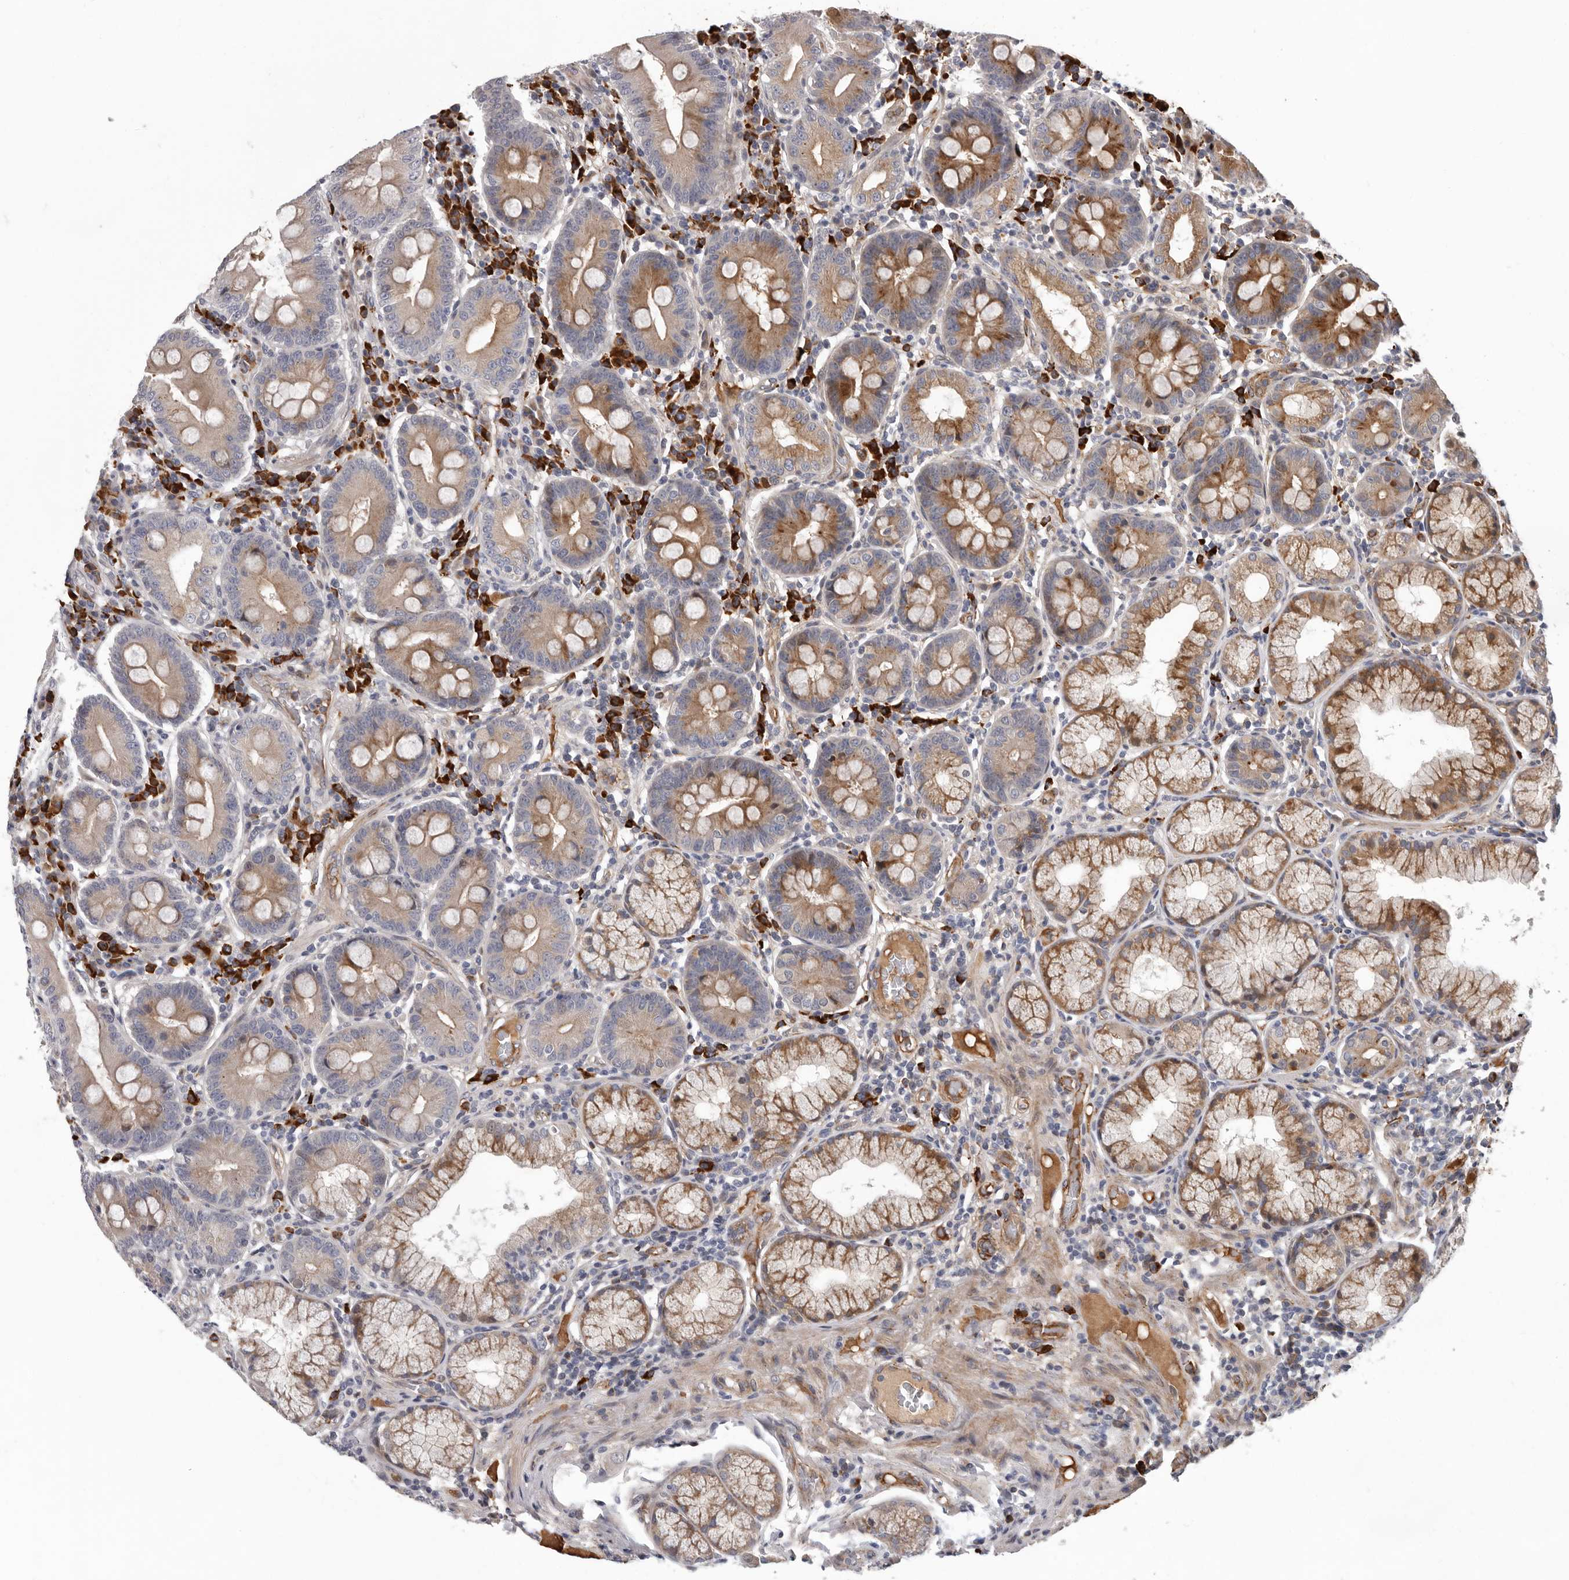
{"staining": {"intensity": "moderate", "quantity": ">75%", "location": "cytoplasmic/membranous"}, "tissue": "duodenum", "cell_type": "Glandular cells", "image_type": "normal", "snomed": [{"axis": "morphology", "description": "Normal tissue, NOS"}, {"axis": "topography", "description": "Duodenum"}], "caption": "Immunohistochemistry (IHC) of unremarkable human duodenum exhibits medium levels of moderate cytoplasmic/membranous positivity in approximately >75% of glandular cells.", "gene": "ATXN3L", "patient": {"sex": "male", "age": 50}}